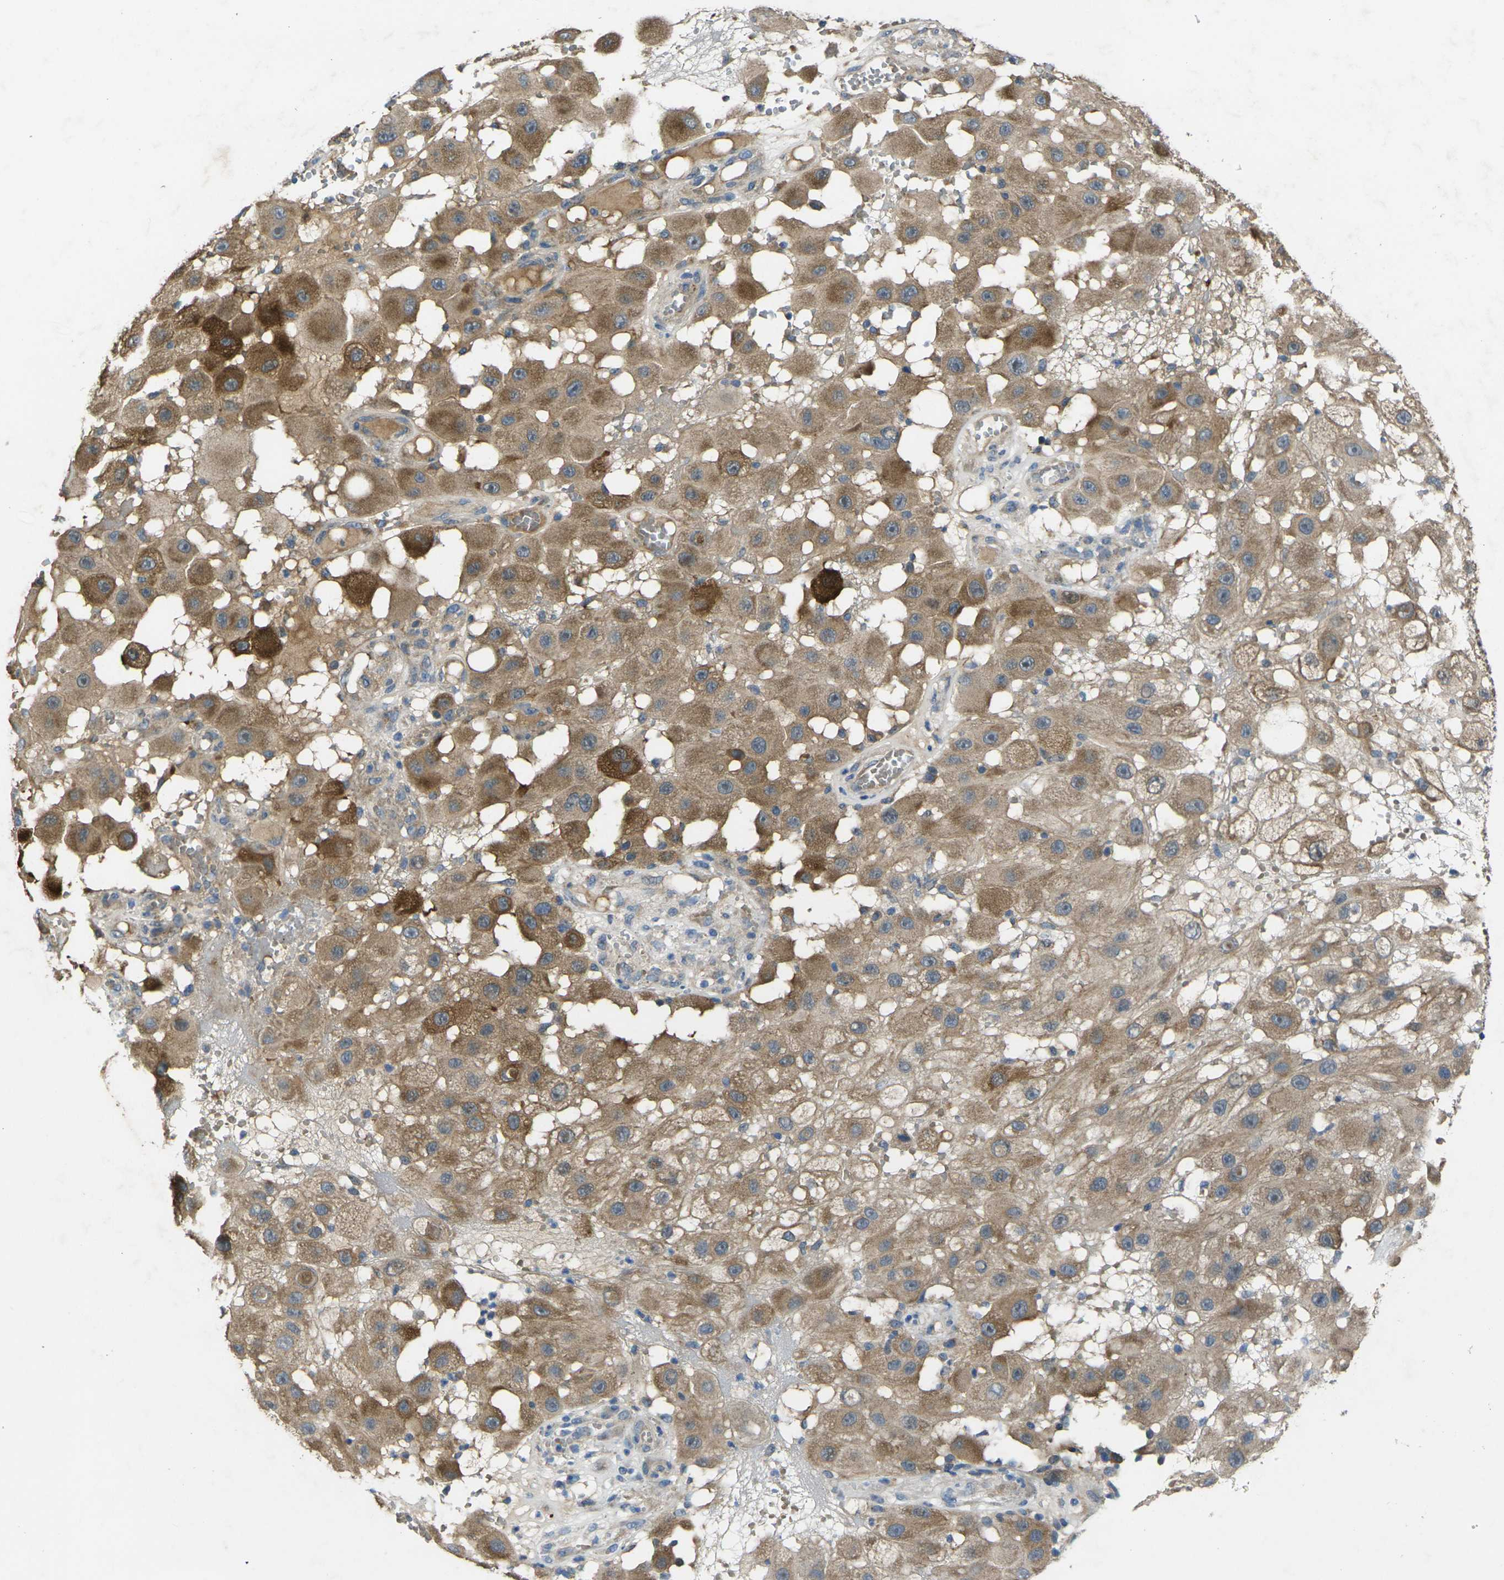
{"staining": {"intensity": "weak", "quantity": ">75%", "location": "cytoplasmic/membranous"}, "tissue": "melanoma", "cell_type": "Tumor cells", "image_type": "cancer", "snomed": [{"axis": "morphology", "description": "Malignant melanoma, NOS"}, {"axis": "topography", "description": "Skin"}], "caption": "Malignant melanoma tissue shows weak cytoplasmic/membranous positivity in about >75% of tumor cells", "gene": "GNA12", "patient": {"sex": "female", "age": 81}}